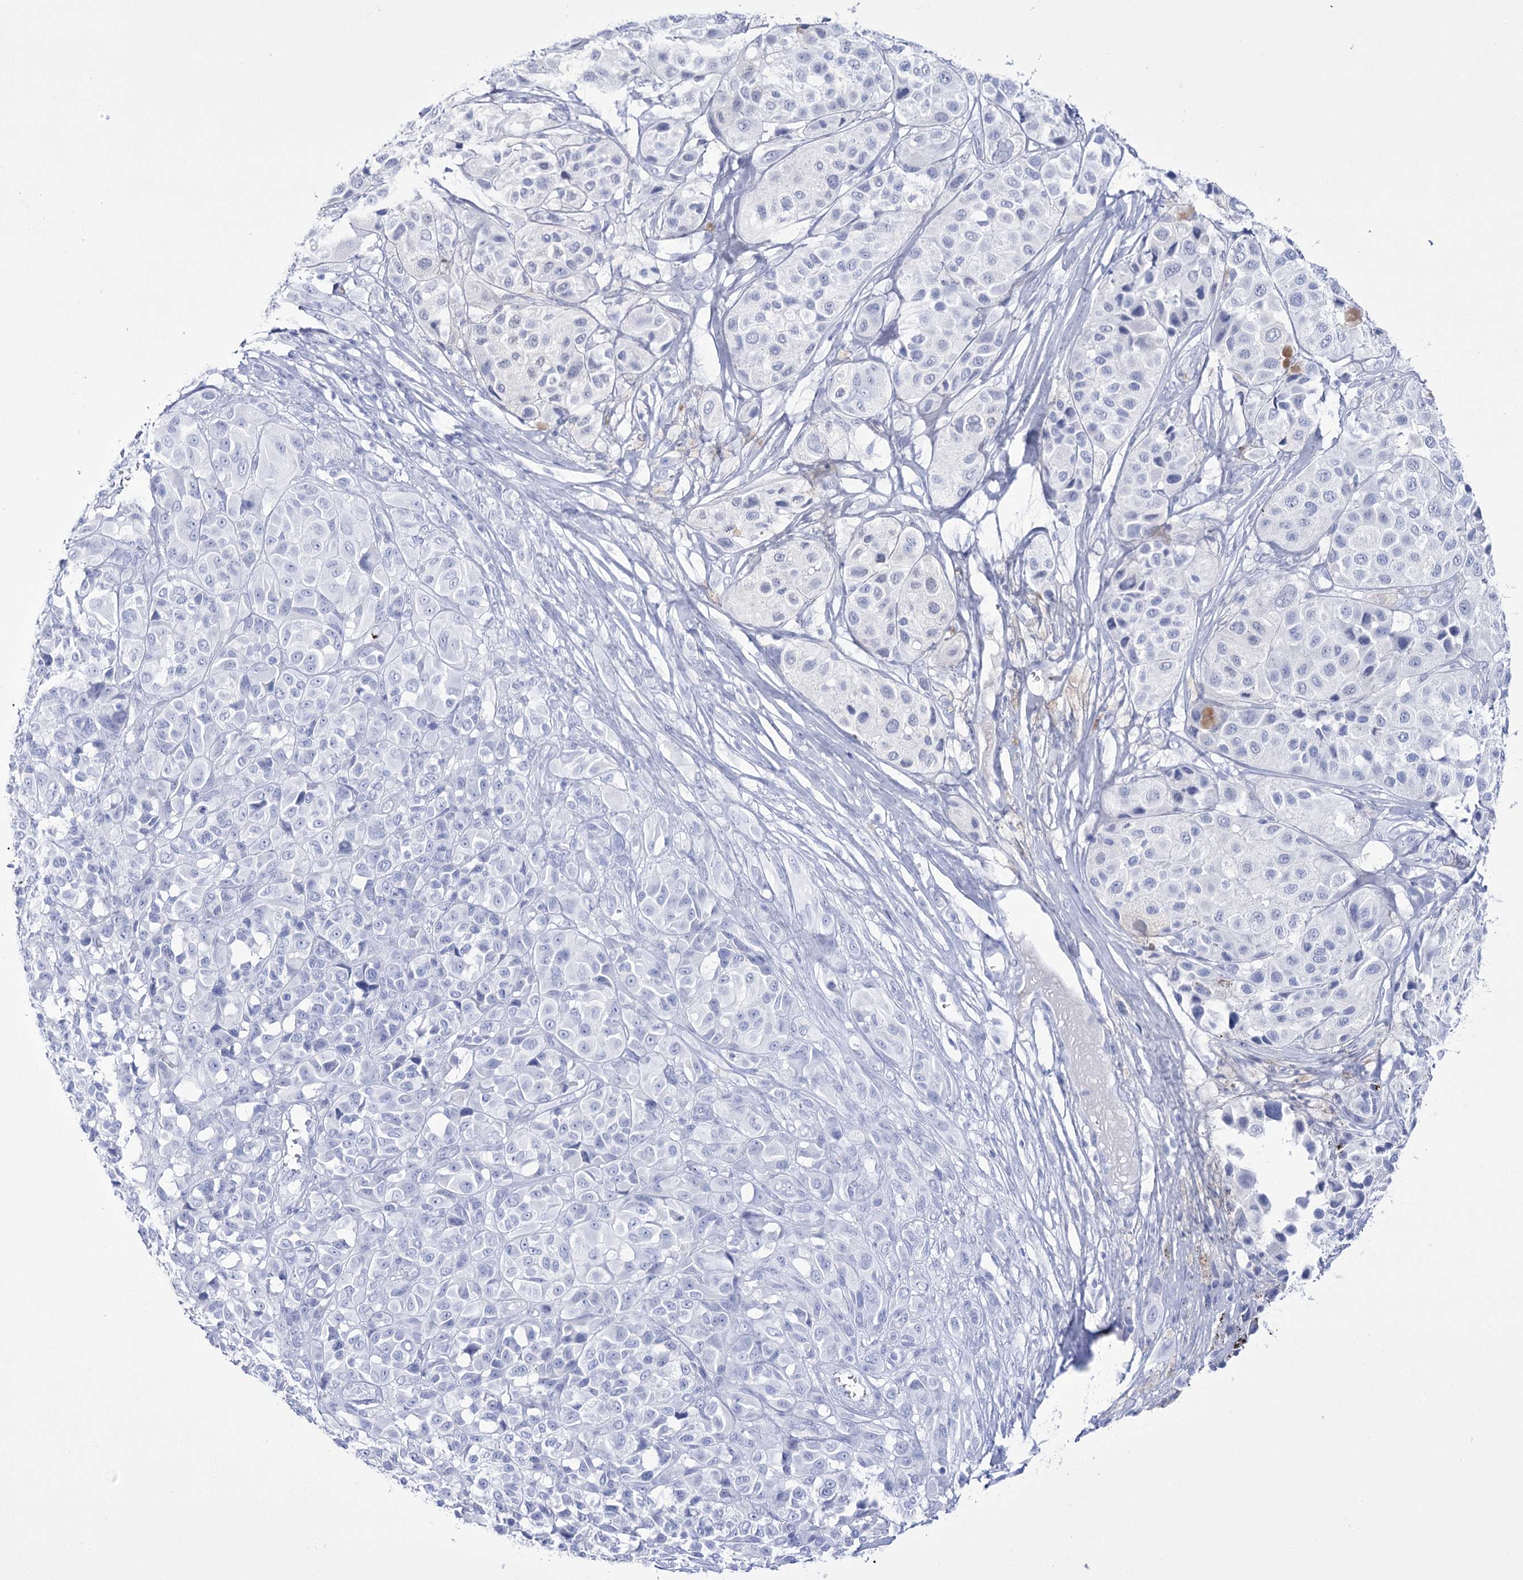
{"staining": {"intensity": "negative", "quantity": "none", "location": "none"}, "tissue": "melanoma", "cell_type": "Tumor cells", "image_type": "cancer", "snomed": [{"axis": "morphology", "description": "Malignant melanoma, NOS"}, {"axis": "topography", "description": "Skin of trunk"}], "caption": "High power microscopy image of an immunohistochemistry image of melanoma, revealing no significant staining in tumor cells. (DAB IHC with hematoxylin counter stain).", "gene": "RNF186", "patient": {"sex": "male", "age": 71}}